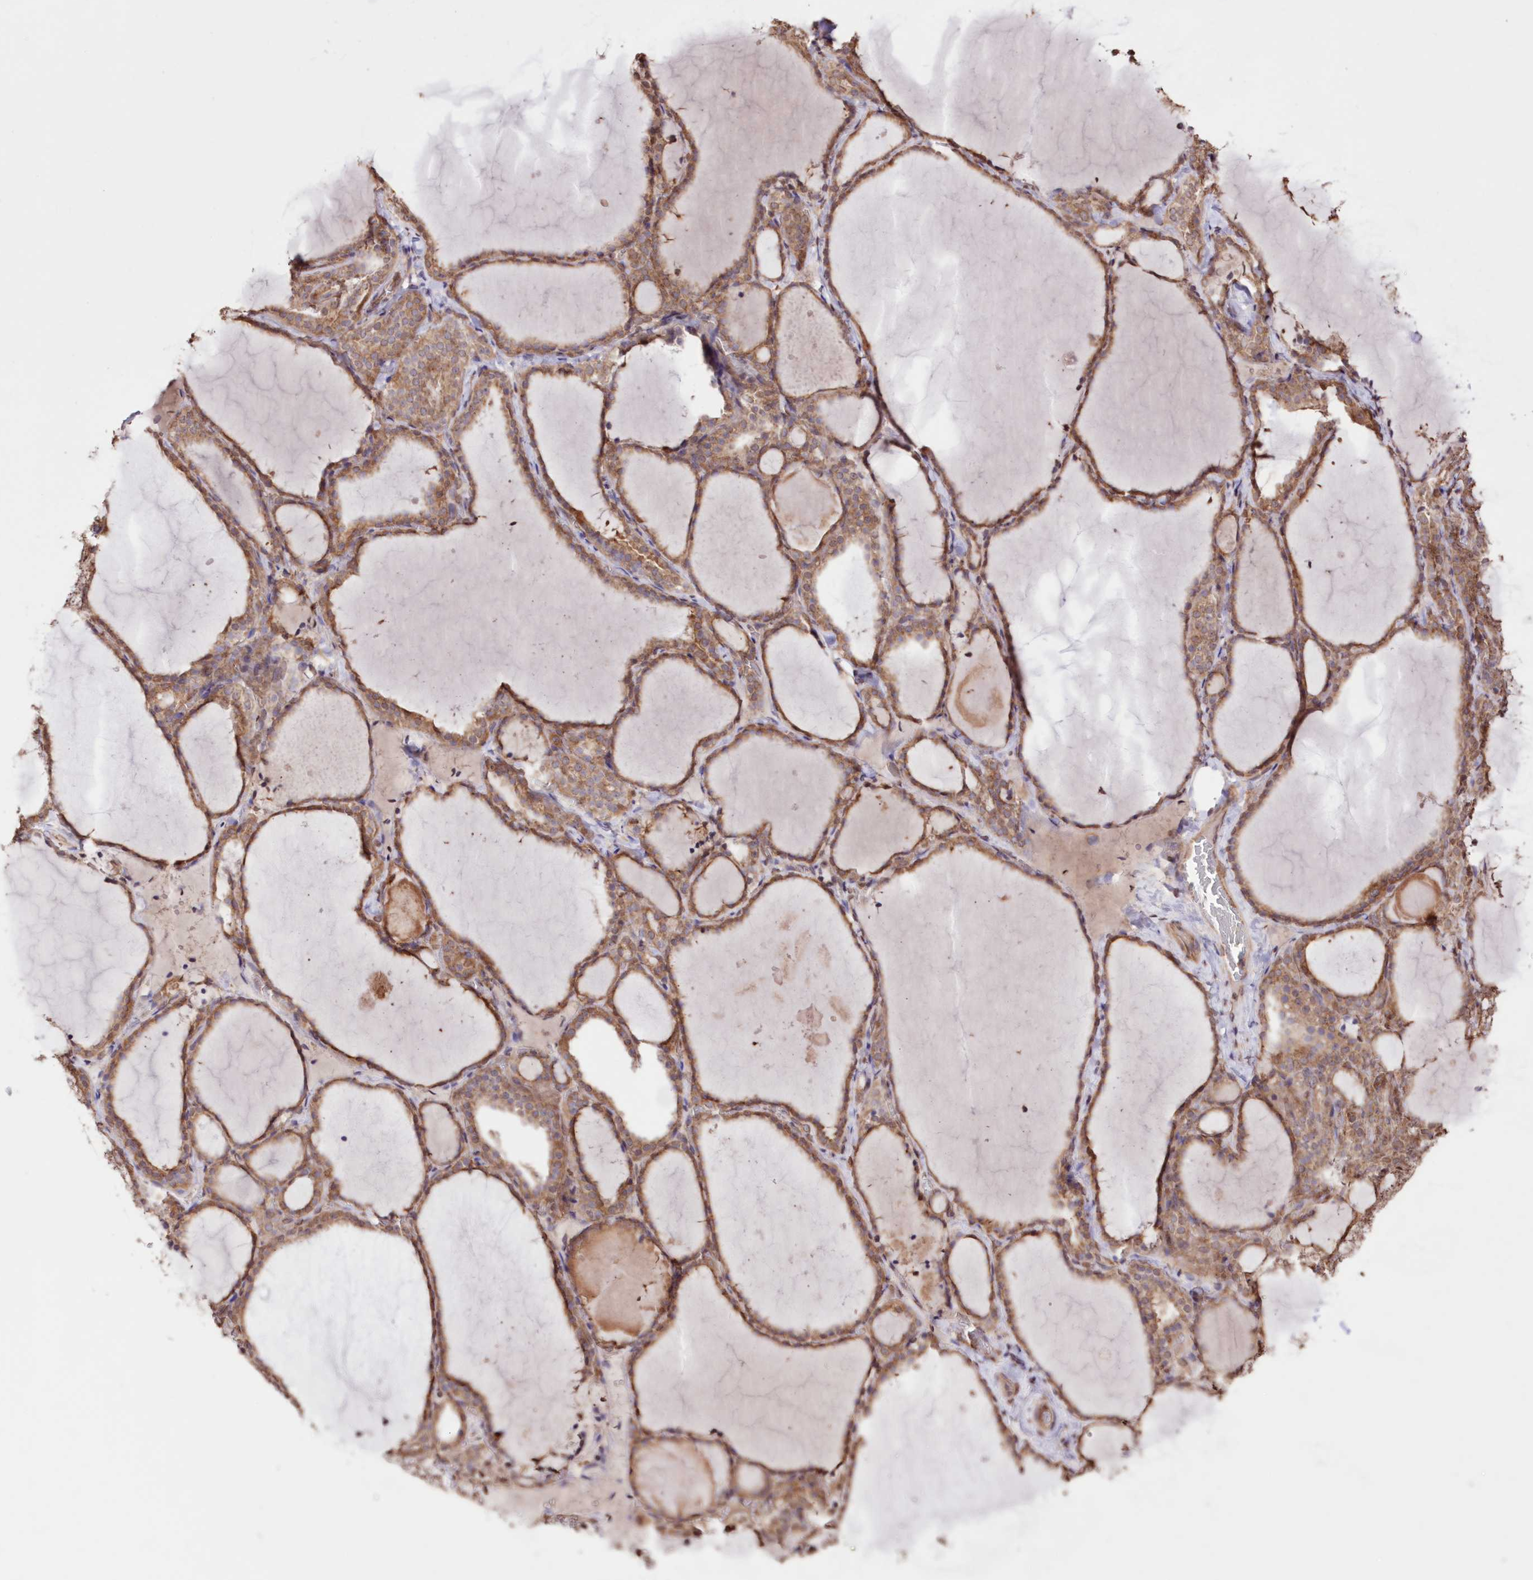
{"staining": {"intensity": "moderate", "quantity": ">75%", "location": "cytoplasmic/membranous"}, "tissue": "thyroid gland", "cell_type": "Glandular cells", "image_type": "normal", "snomed": [{"axis": "morphology", "description": "Normal tissue, NOS"}, {"axis": "topography", "description": "Thyroid gland"}], "caption": "Immunohistochemical staining of benign thyroid gland displays >75% levels of moderate cytoplasmic/membranous protein expression in approximately >75% of glandular cells.", "gene": "FCHO2", "patient": {"sex": "female", "age": 22}}